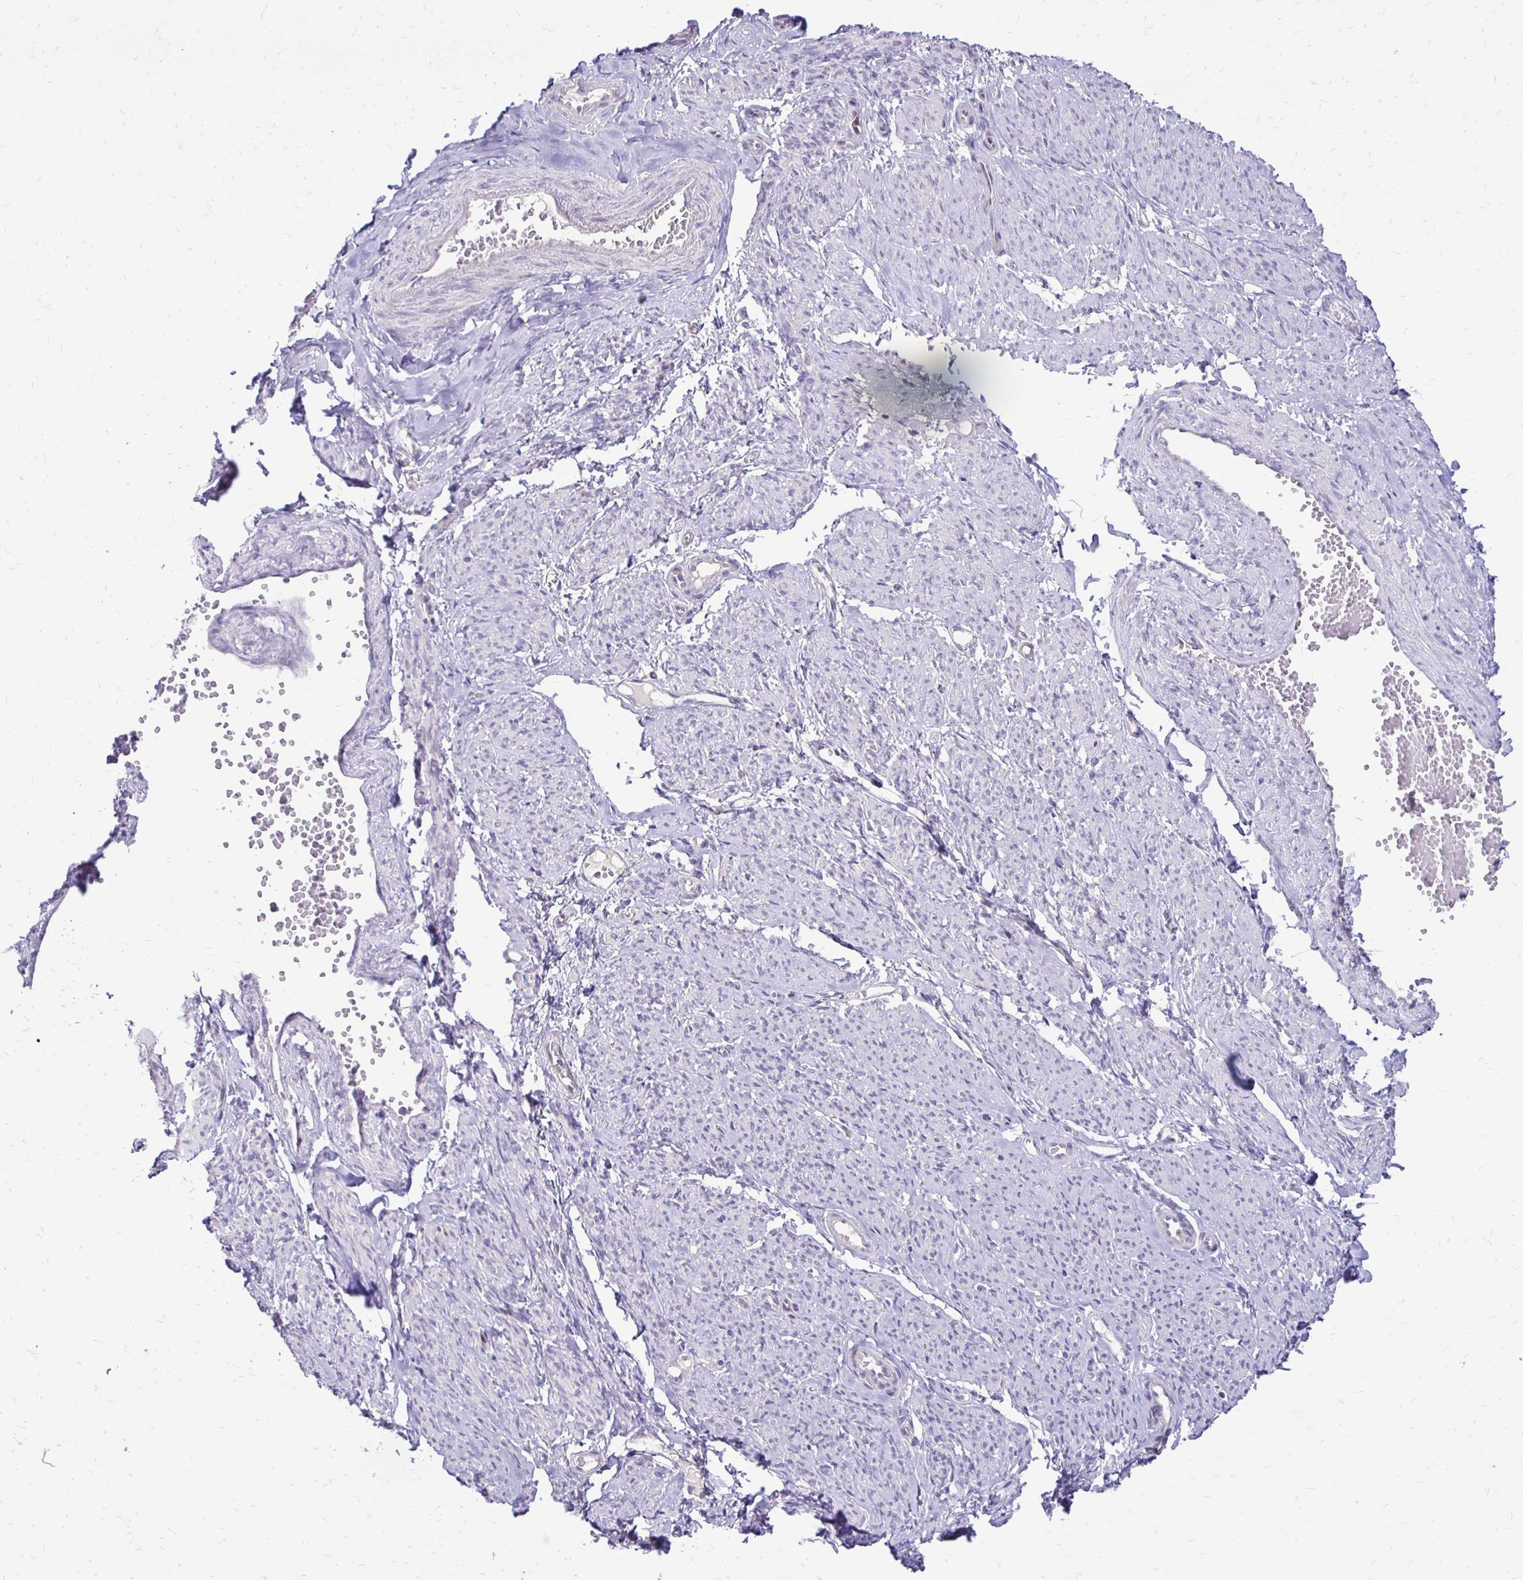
{"staining": {"intensity": "negative", "quantity": "none", "location": "none"}, "tissue": "smooth muscle", "cell_type": "Smooth muscle cells", "image_type": "normal", "snomed": [{"axis": "morphology", "description": "Normal tissue, NOS"}, {"axis": "topography", "description": "Smooth muscle"}], "caption": "Histopathology image shows no protein positivity in smooth muscle cells of benign smooth muscle.", "gene": "GAS2", "patient": {"sex": "female", "age": 65}}